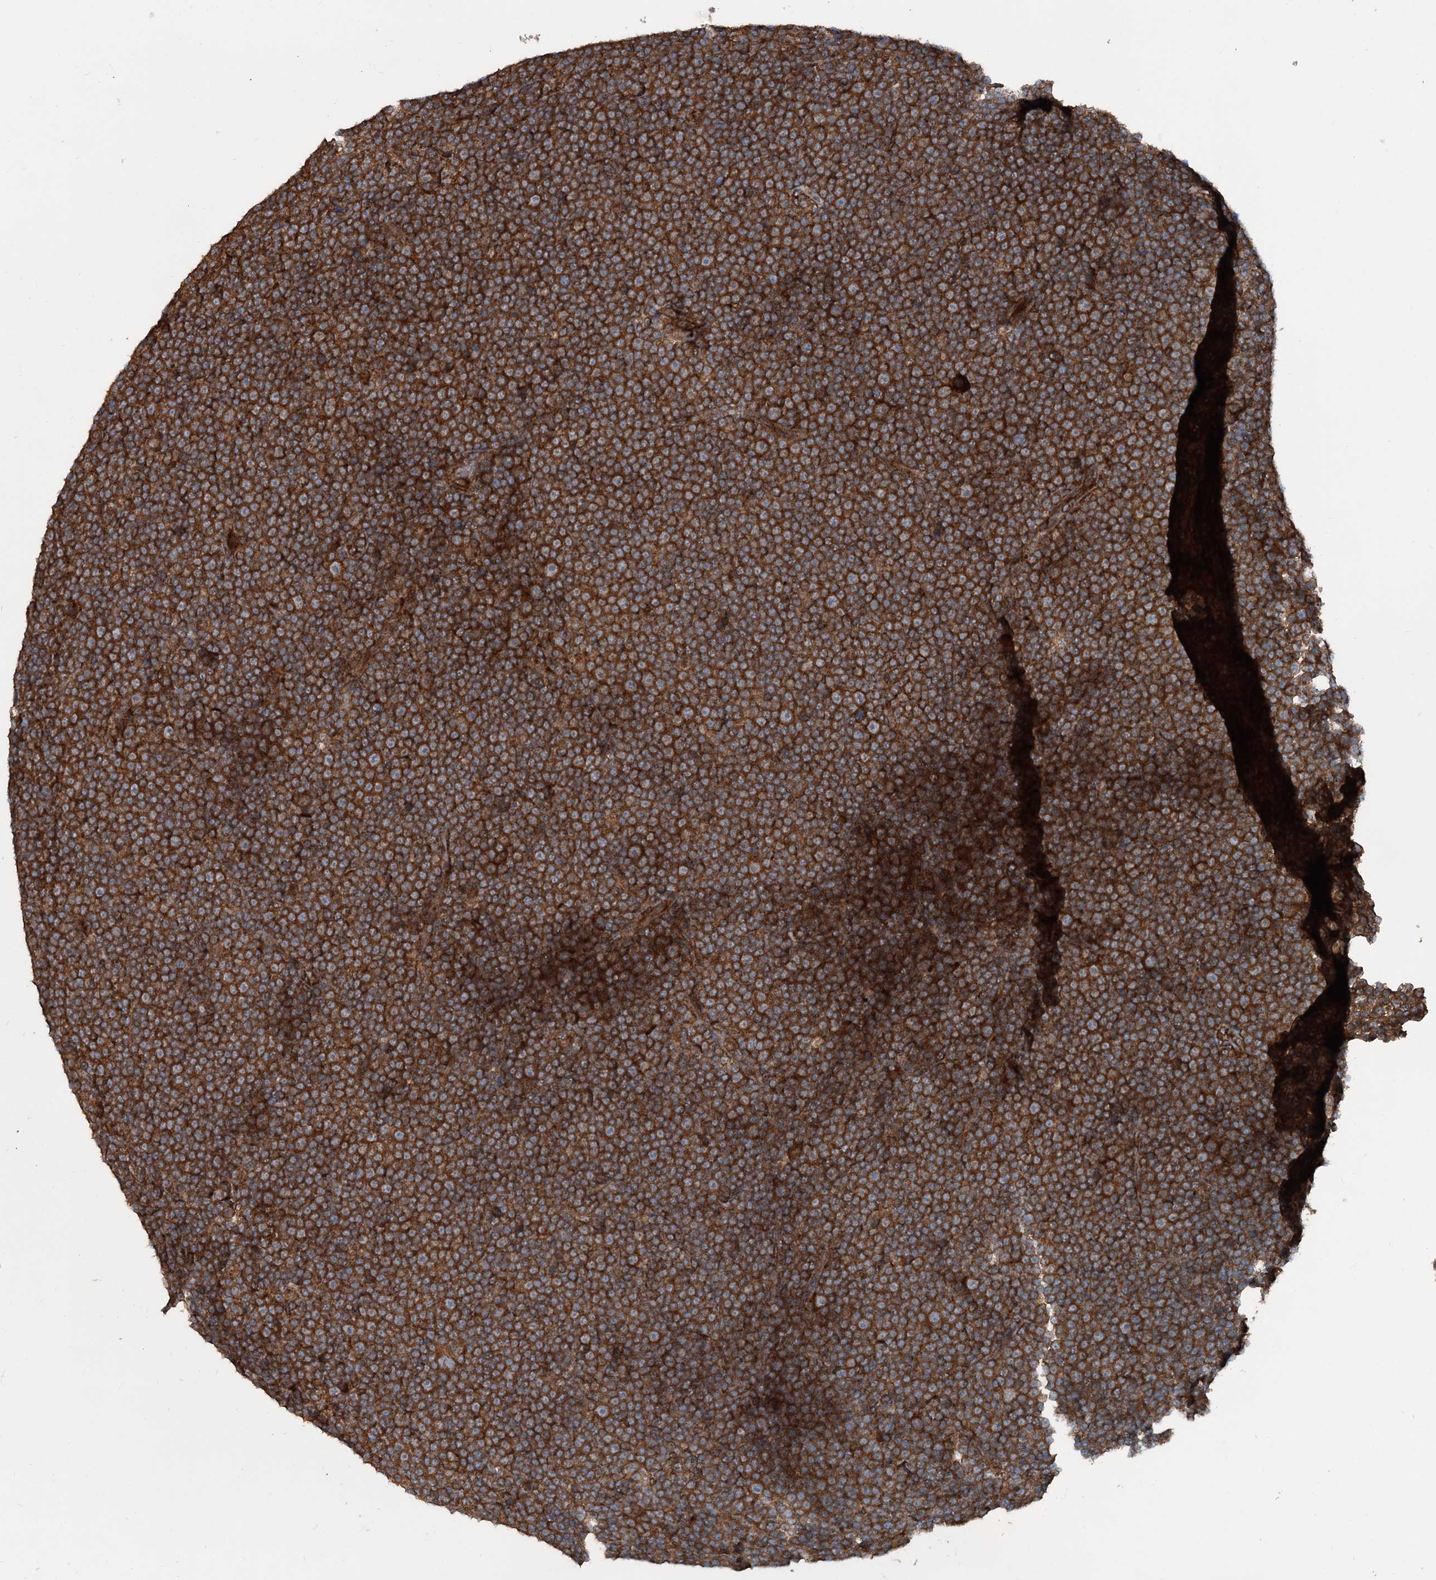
{"staining": {"intensity": "strong", "quantity": ">75%", "location": "cytoplasmic/membranous"}, "tissue": "lymphoma", "cell_type": "Tumor cells", "image_type": "cancer", "snomed": [{"axis": "morphology", "description": "Malignant lymphoma, non-Hodgkin's type, Low grade"}, {"axis": "topography", "description": "Lymph node"}], "caption": "Brown immunohistochemical staining in human lymphoma exhibits strong cytoplasmic/membranous staining in about >75% of tumor cells. The staining was performed using DAB to visualize the protein expression in brown, while the nuclei were stained in blue with hematoxylin (Magnification: 20x).", "gene": "RNF214", "patient": {"sex": "female", "age": 67}}